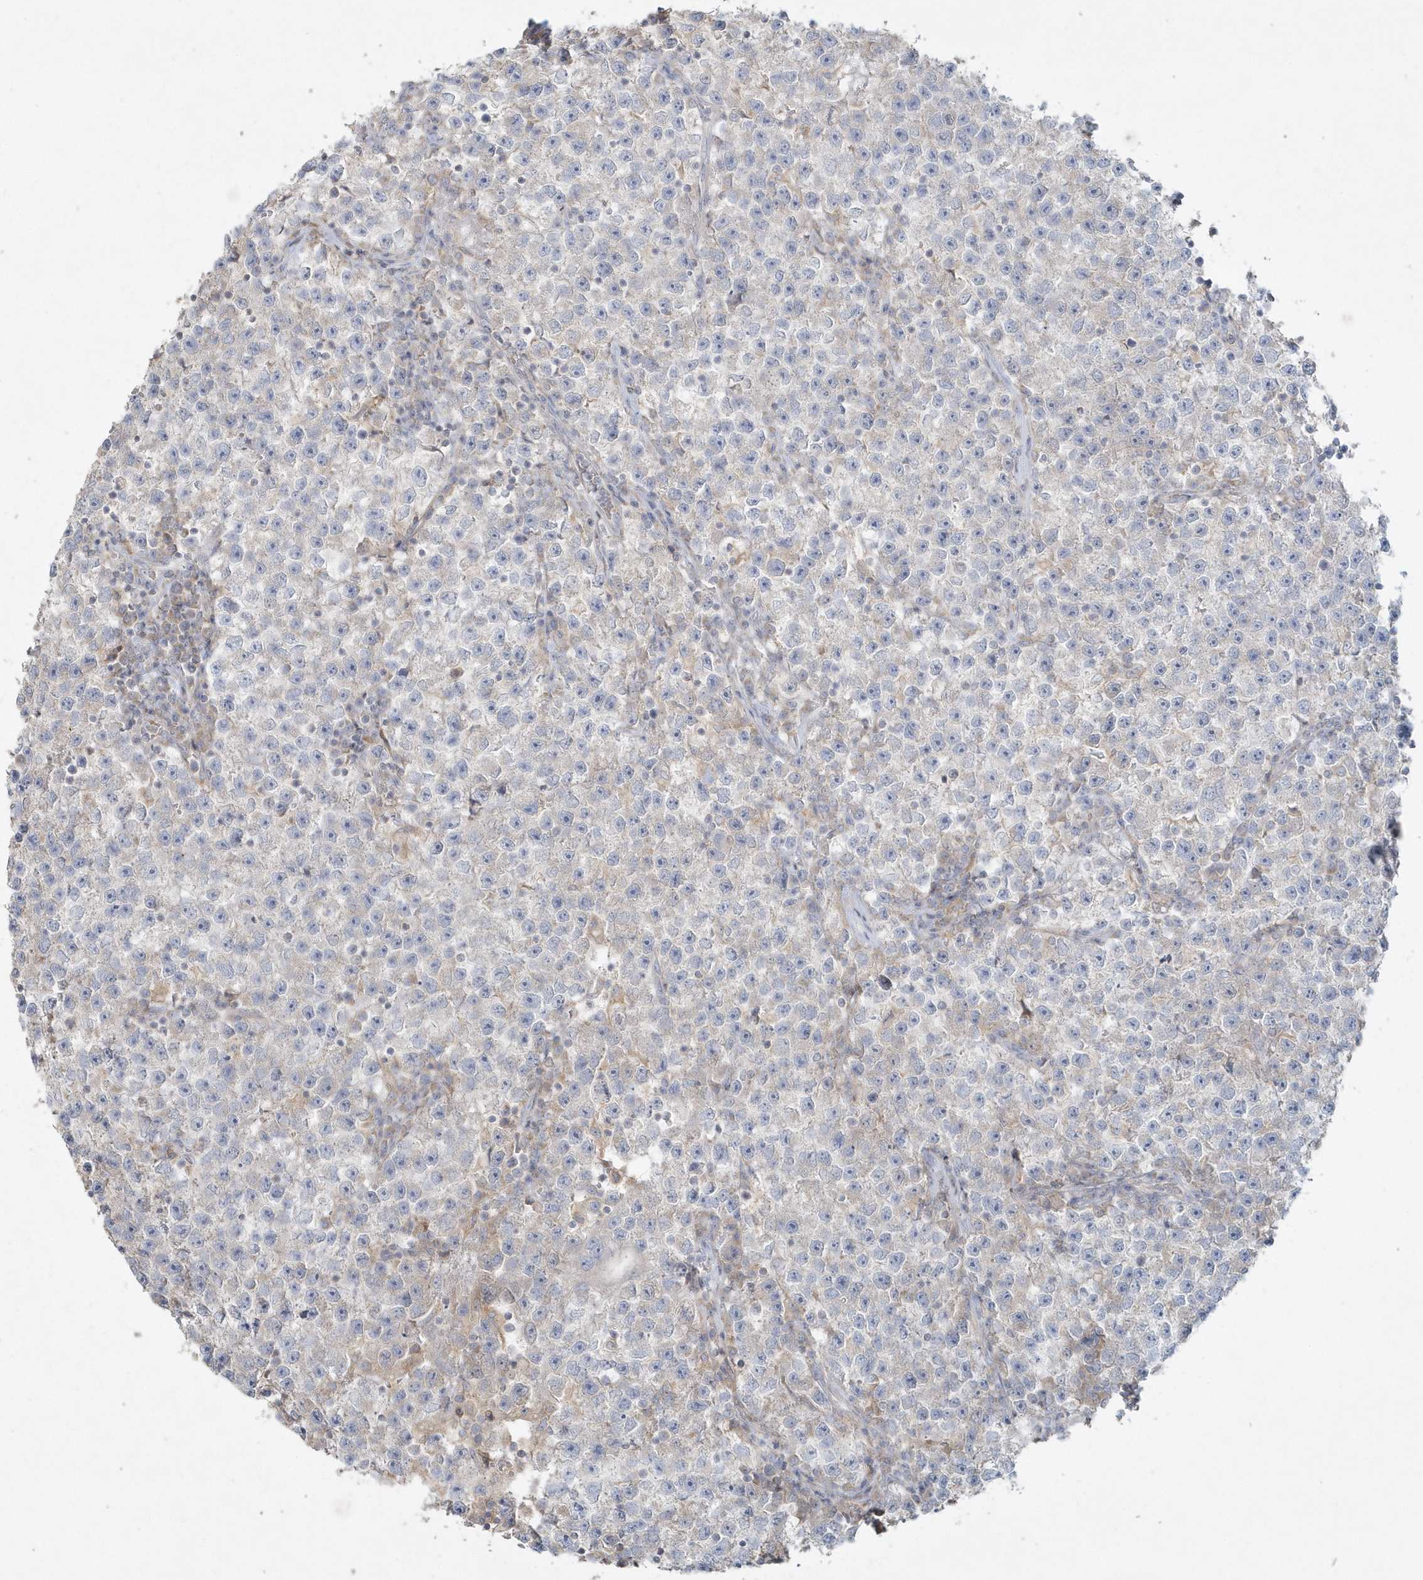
{"staining": {"intensity": "negative", "quantity": "none", "location": "none"}, "tissue": "testis cancer", "cell_type": "Tumor cells", "image_type": "cancer", "snomed": [{"axis": "morphology", "description": "Seminoma, NOS"}, {"axis": "topography", "description": "Testis"}], "caption": "Image shows no protein staining in tumor cells of seminoma (testis) tissue. (Brightfield microscopy of DAB IHC at high magnification).", "gene": "BLTP3A", "patient": {"sex": "male", "age": 22}}